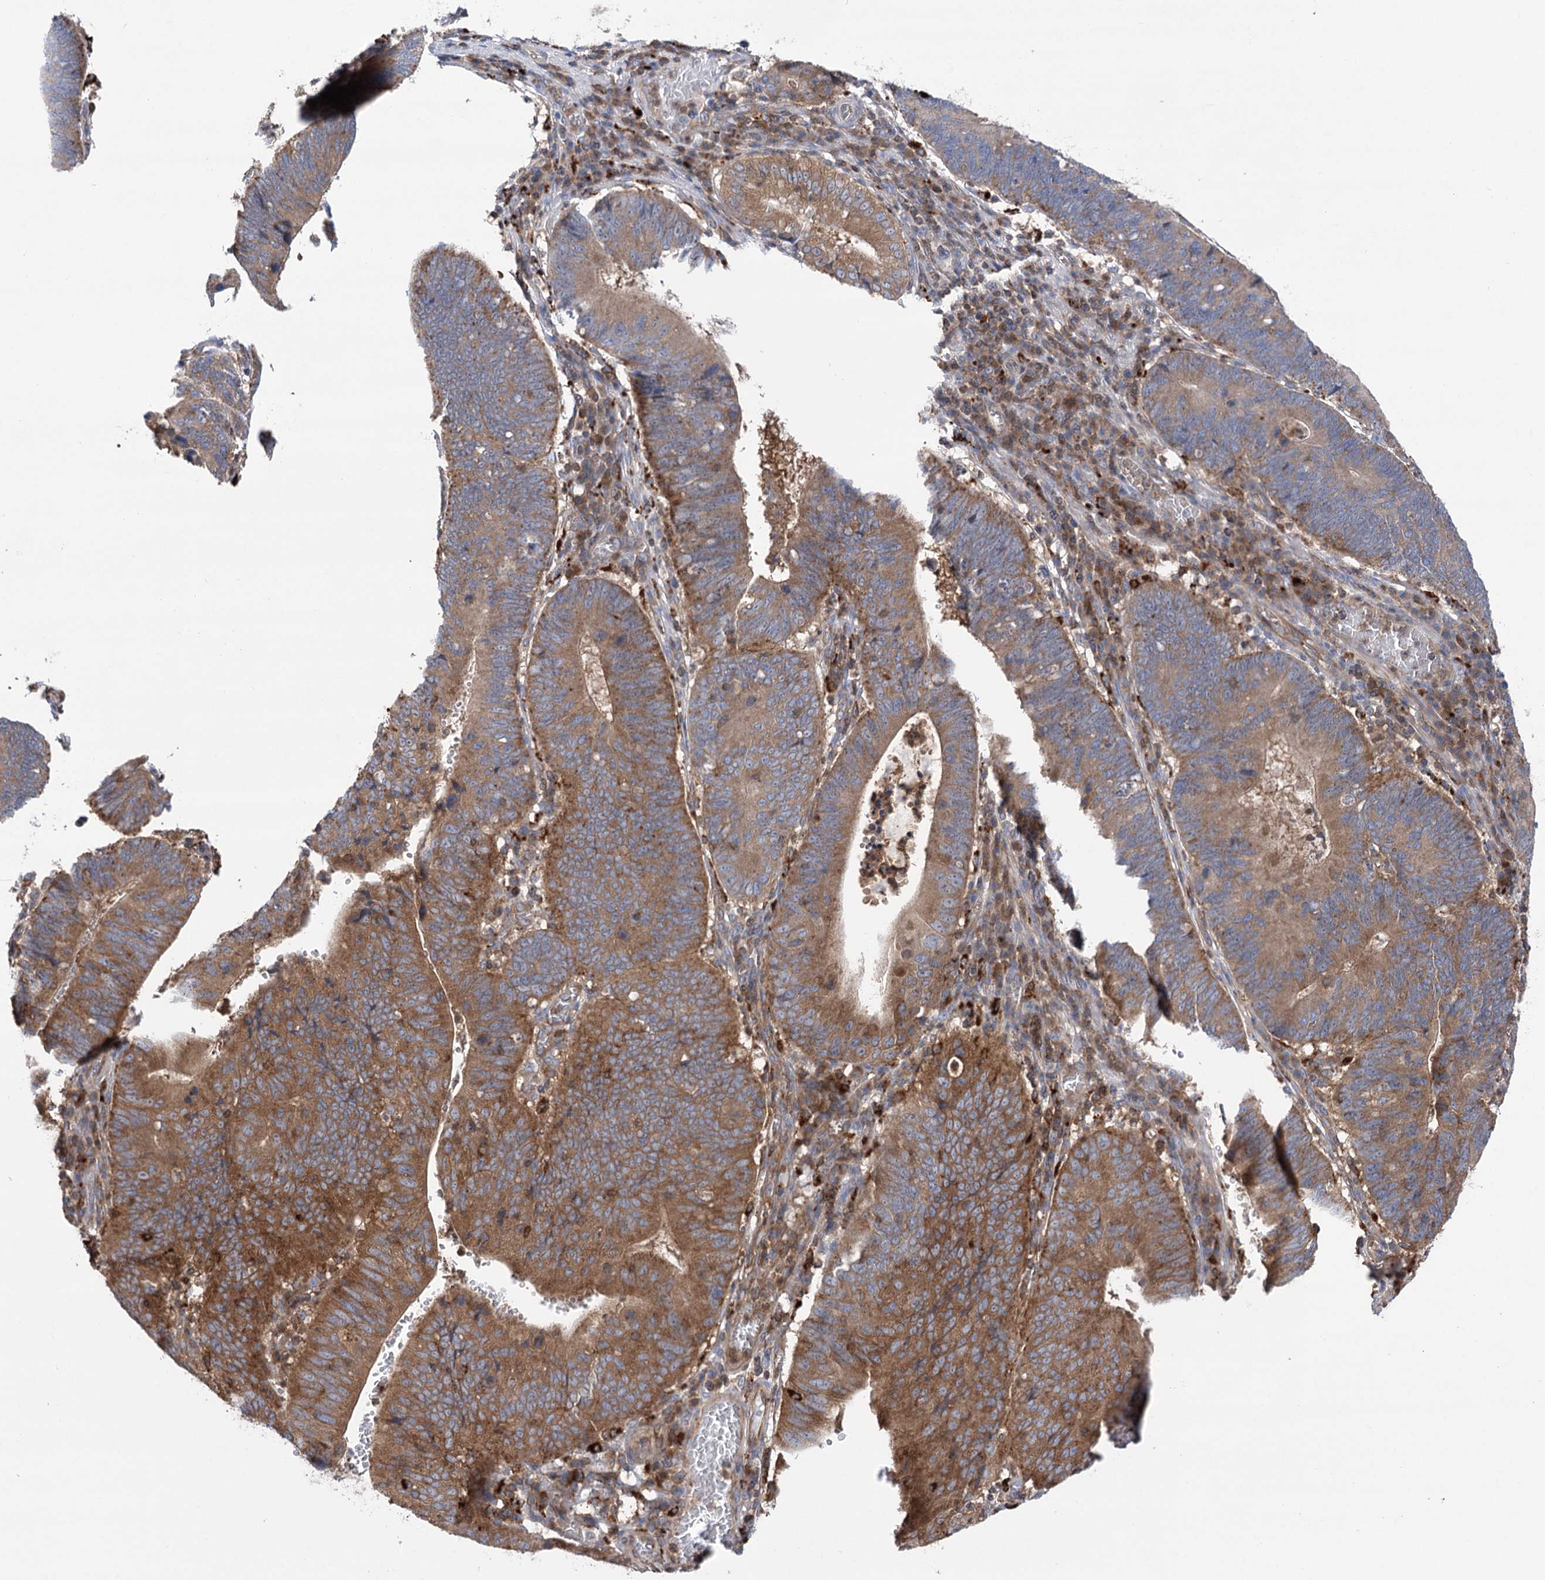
{"staining": {"intensity": "strong", "quantity": "25%-75%", "location": "cytoplasmic/membranous"}, "tissue": "stomach cancer", "cell_type": "Tumor cells", "image_type": "cancer", "snomed": [{"axis": "morphology", "description": "Adenocarcinoma, NOS"}, {"axis": "topography", "description": "Stomach"}], "caption": "Stomach cancer (adenocarcinoma) stained with a brown dye demonstrates strong cytoplasmic/membranous positive expression in approximately 25%-75% of tumor cells.", "gene": "VPS37B", "patient": {"sex": "male", "age": 59}}